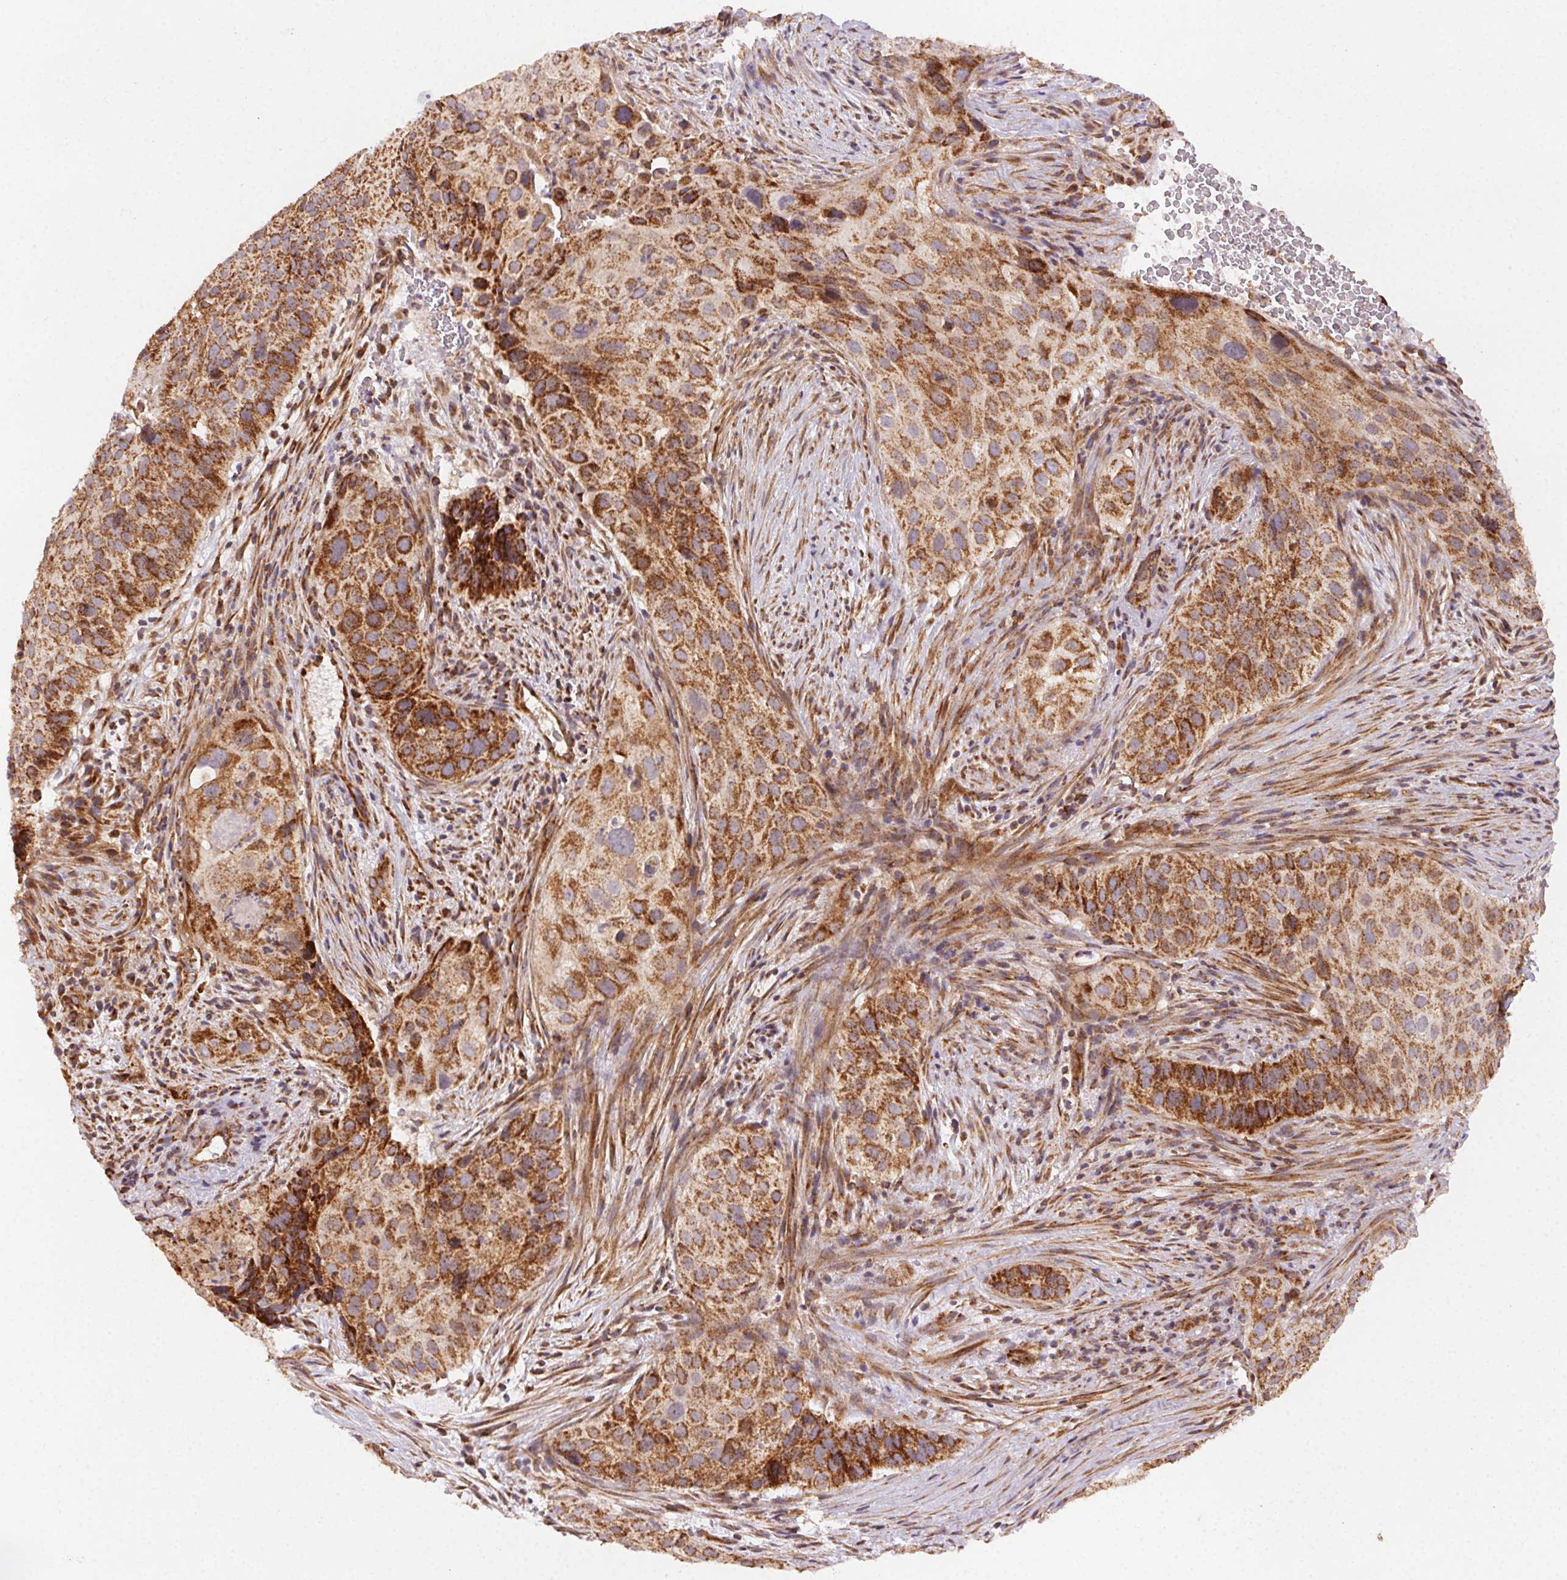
{"staining": {"intensity": "strong", "quantity": ">75%", "location": "cytoplasmic/membranous"}, "tissue": "cervical cancer", "cell_type": "Tumor cells", "image_type": "cancer", "snomed": [{"axis": "morphology", "description": "Squamous cell carcinoma, NOS"}, {"axis": "topography", "description": "Cervix"}], "caption": "Human cervical cancer stained with a protein marker displays strong staining in tumor cells.", "gene": "CLPB", "patient": {"sex": "female", "age": 38}}